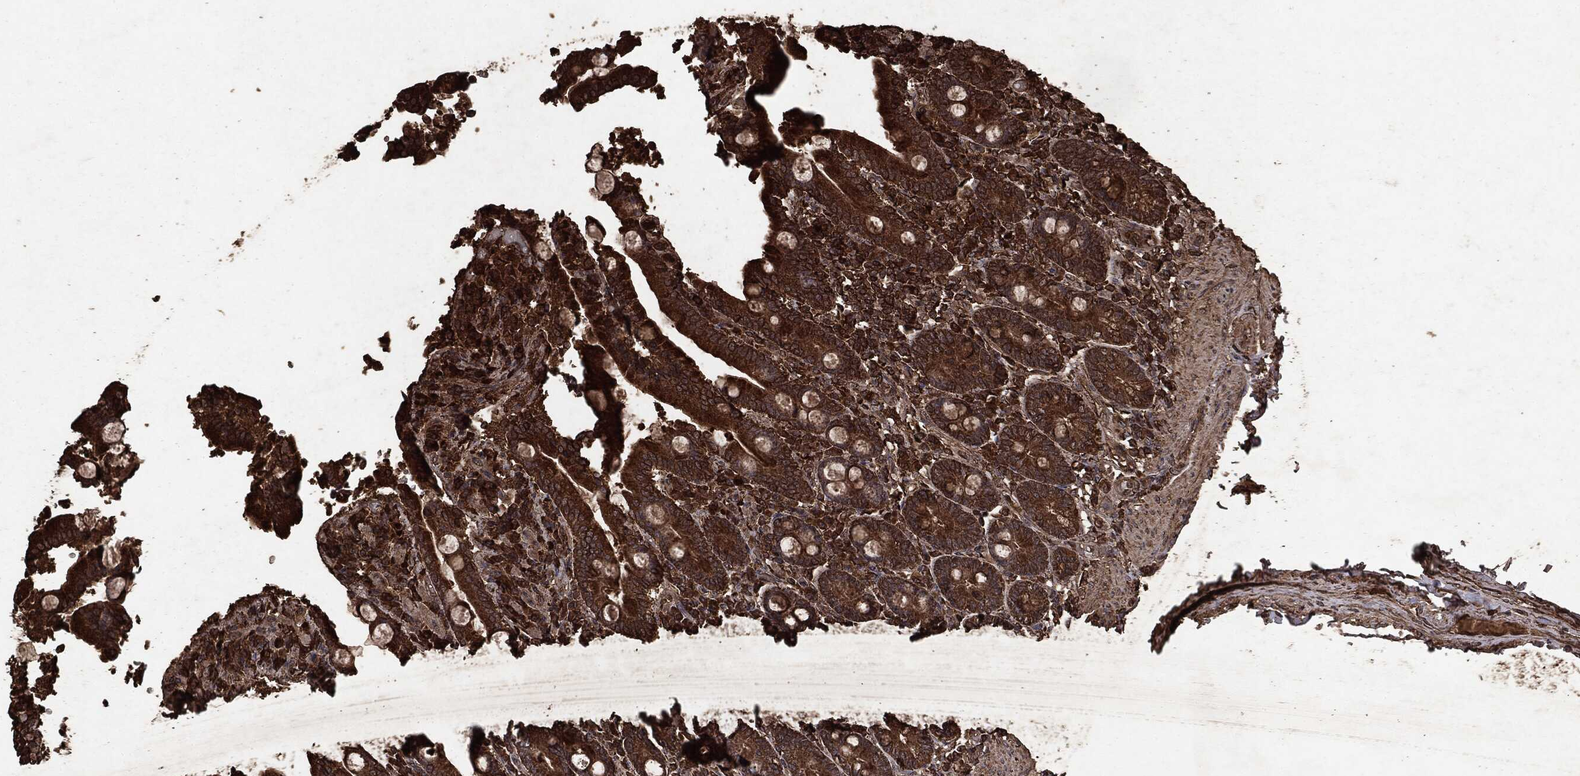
{"staining": {"intensity": "strong", "quantity": ">75%", "location": "cytoplasmic/membranous"}, "tissue": "duodenum", "cell_type": "Glandular cells", "image_type": "normal", "snomed": [{"axis": "morphology", "description": "Normal tissue, NOS"}, {"axis": "topography", "description": "Duodenum"}], "caption": "Approximately >75% of glandular cells in unremarkable human duodenum exhibit strong cytoplasmic/membranous protein positivity as visualized by brown immunohistochemical staining.", "gene": "ARAF", "patient": {"sex": "female", "age": 62}}